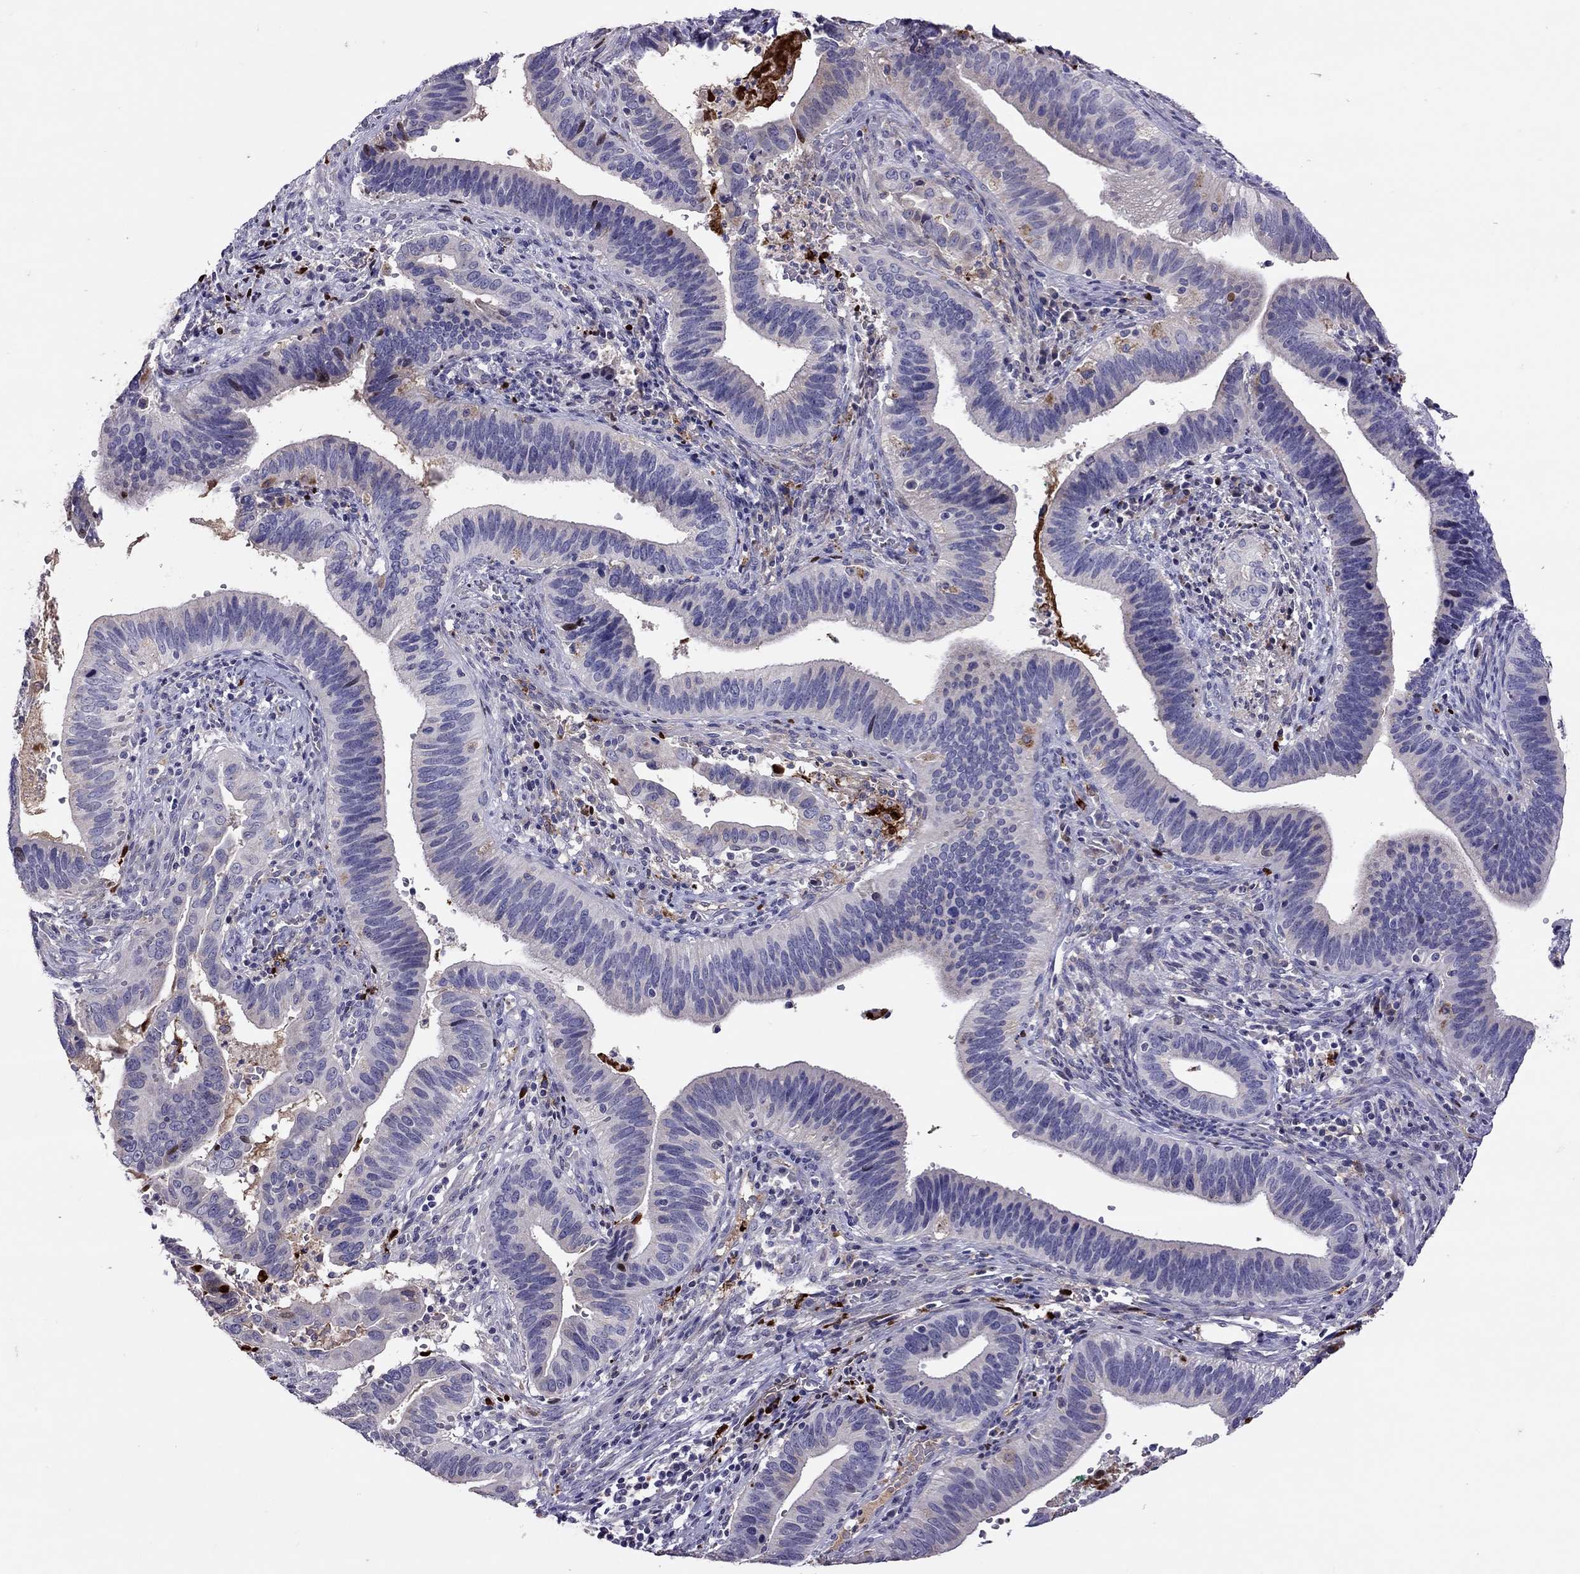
{"staining": {"intensity": "negative", "quantity": "none", "location": "none"}, "tissue": "cervical cancer", "cell_type": "Tumor cells", "image_type": "cancer", "snomed": [{"axis": "morphology", "description": "Adenocarcinoma, NOS"}, {"axis": "topography", "description": "Cervix"}], "caption": "Tumor cells are negative for protein expression in human cervical cancer (adenocarcinoma).", "gene": "SERPINA3", "patient": {"sex": "female", "age": 42}}